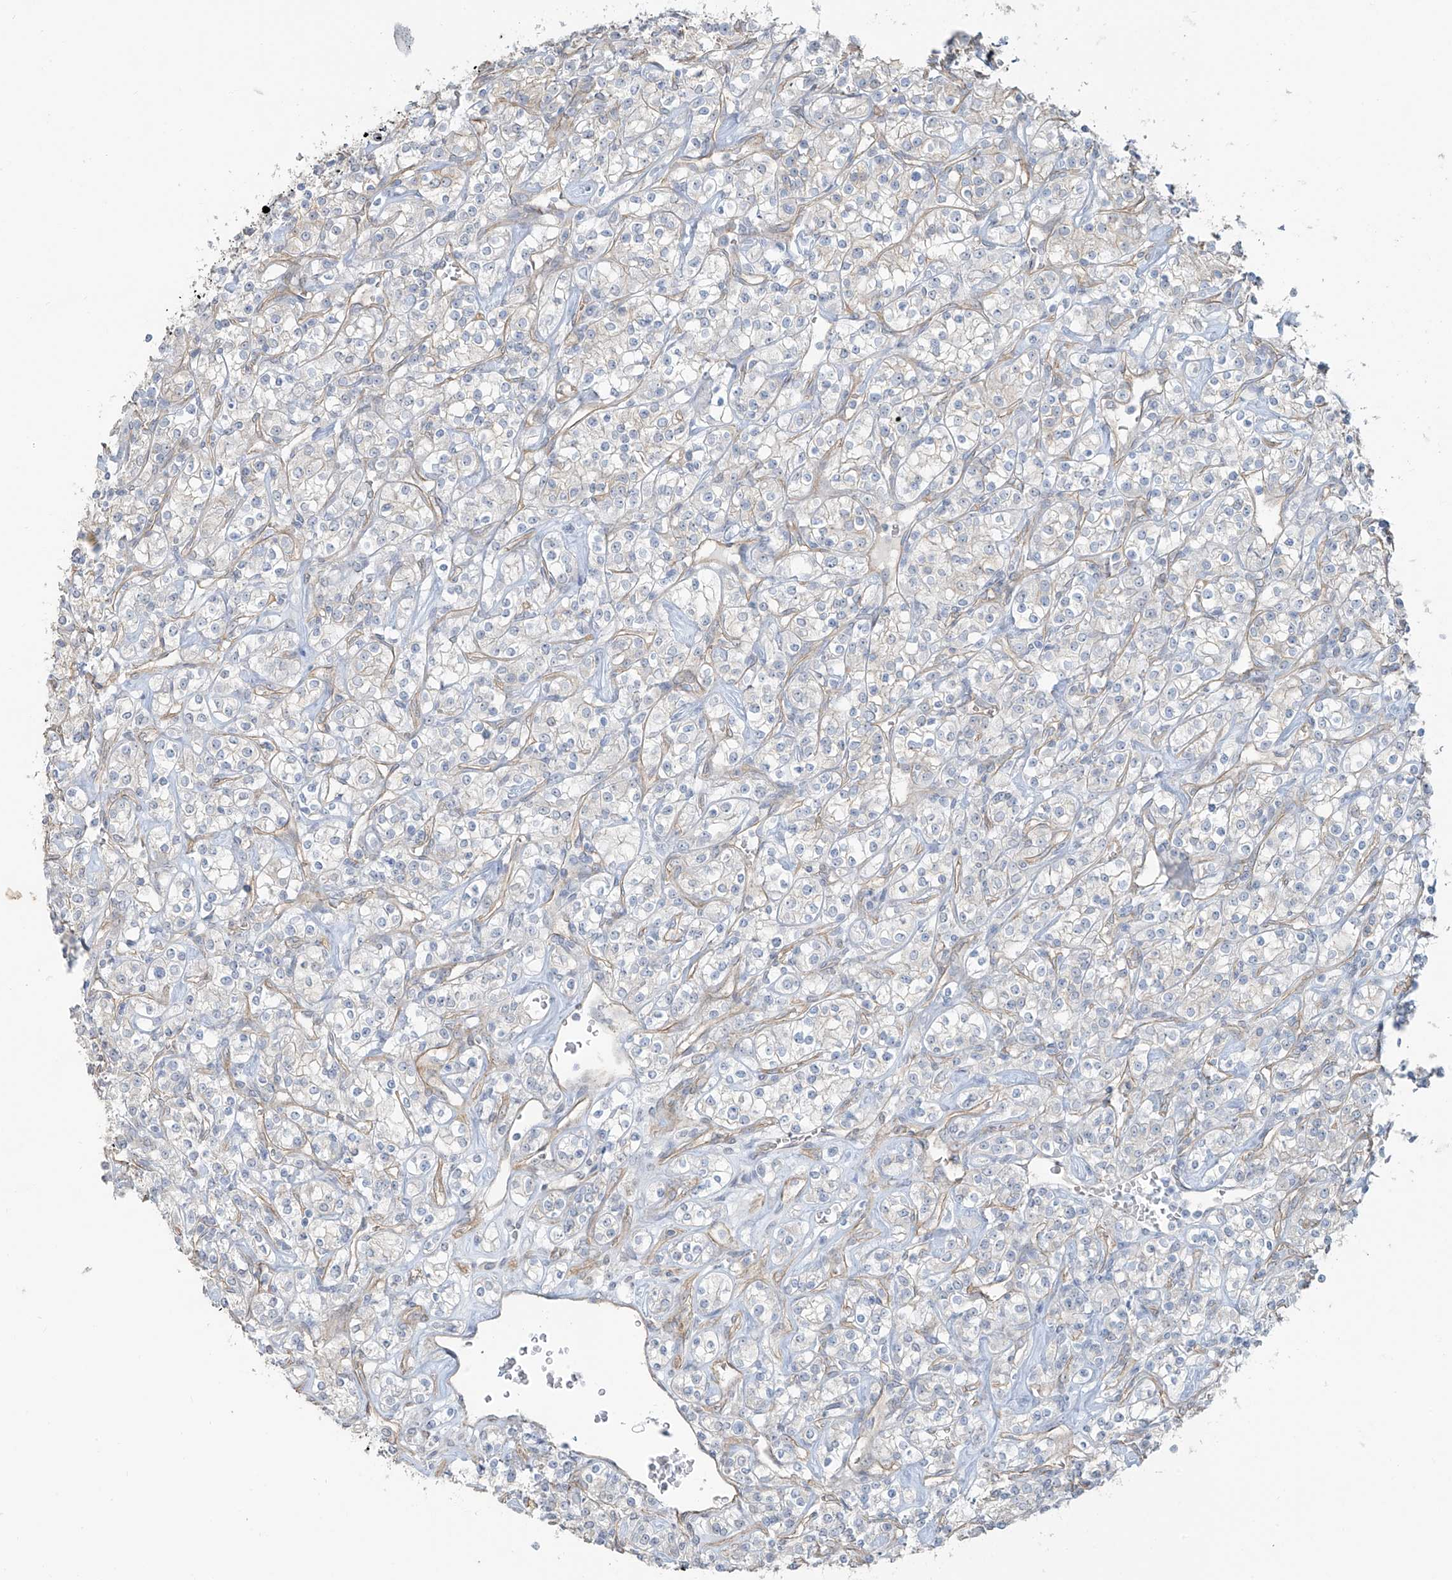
{"staining": {"intensity": "negative", "quantity": "none", "location": "none"}, "tissue": "renal cancer", "cell_type": "Tumor cells", "image_type": "cancer", "snomed": [{"axis": "morphology", "description": "Adenocarcinoma, NOS"}, {"axis": "topography", "description": "Kidney"}], "caption": "This is a micrograph of immunohistochemistry staining of renal adenocarcinoma, which shows no staining in tumor cells. The staining was performed using DAB to visualize the protein expression in brown, while the nuclei were stained in blue with hematoxylin (Magnification: 20x).", "gene": "TUBE1", "patient": {"sex": "male", "age": 77}}